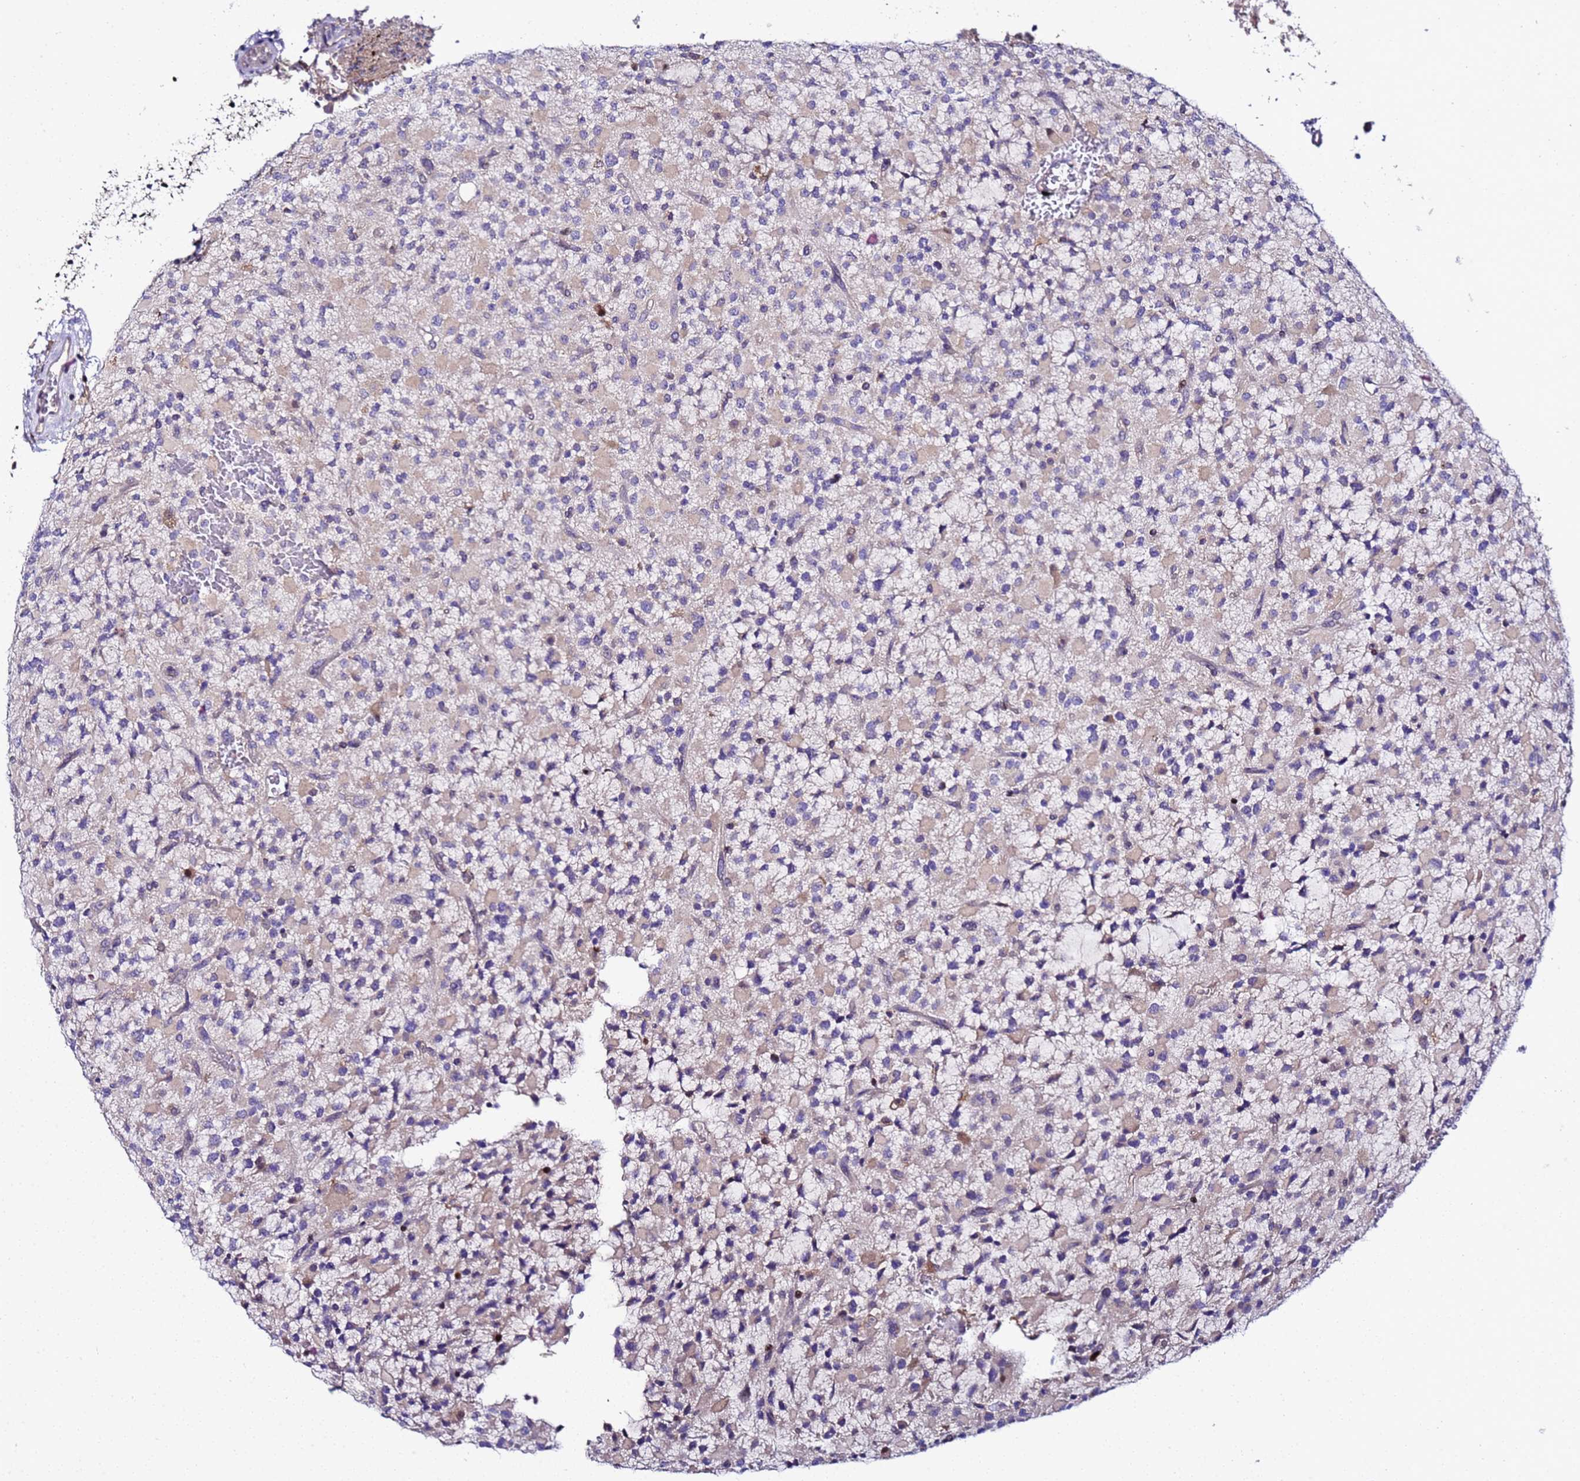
{"staining": {"intensity": "negative", "quantity": "none", "location": "none"}, "tissue": "glioma", "cell_type": "Tumor cells", "image_type": "cancer", "snomed": [{"axis": "morphology", "description": "Glioma, malignant, High grade"}, {"axis": "topography", "description": "Brain"}], "caption": "Tumor cells show no significant staining in glioma.", "gene": "ALG3", "patient": {"sex": "male", "age": 34}}